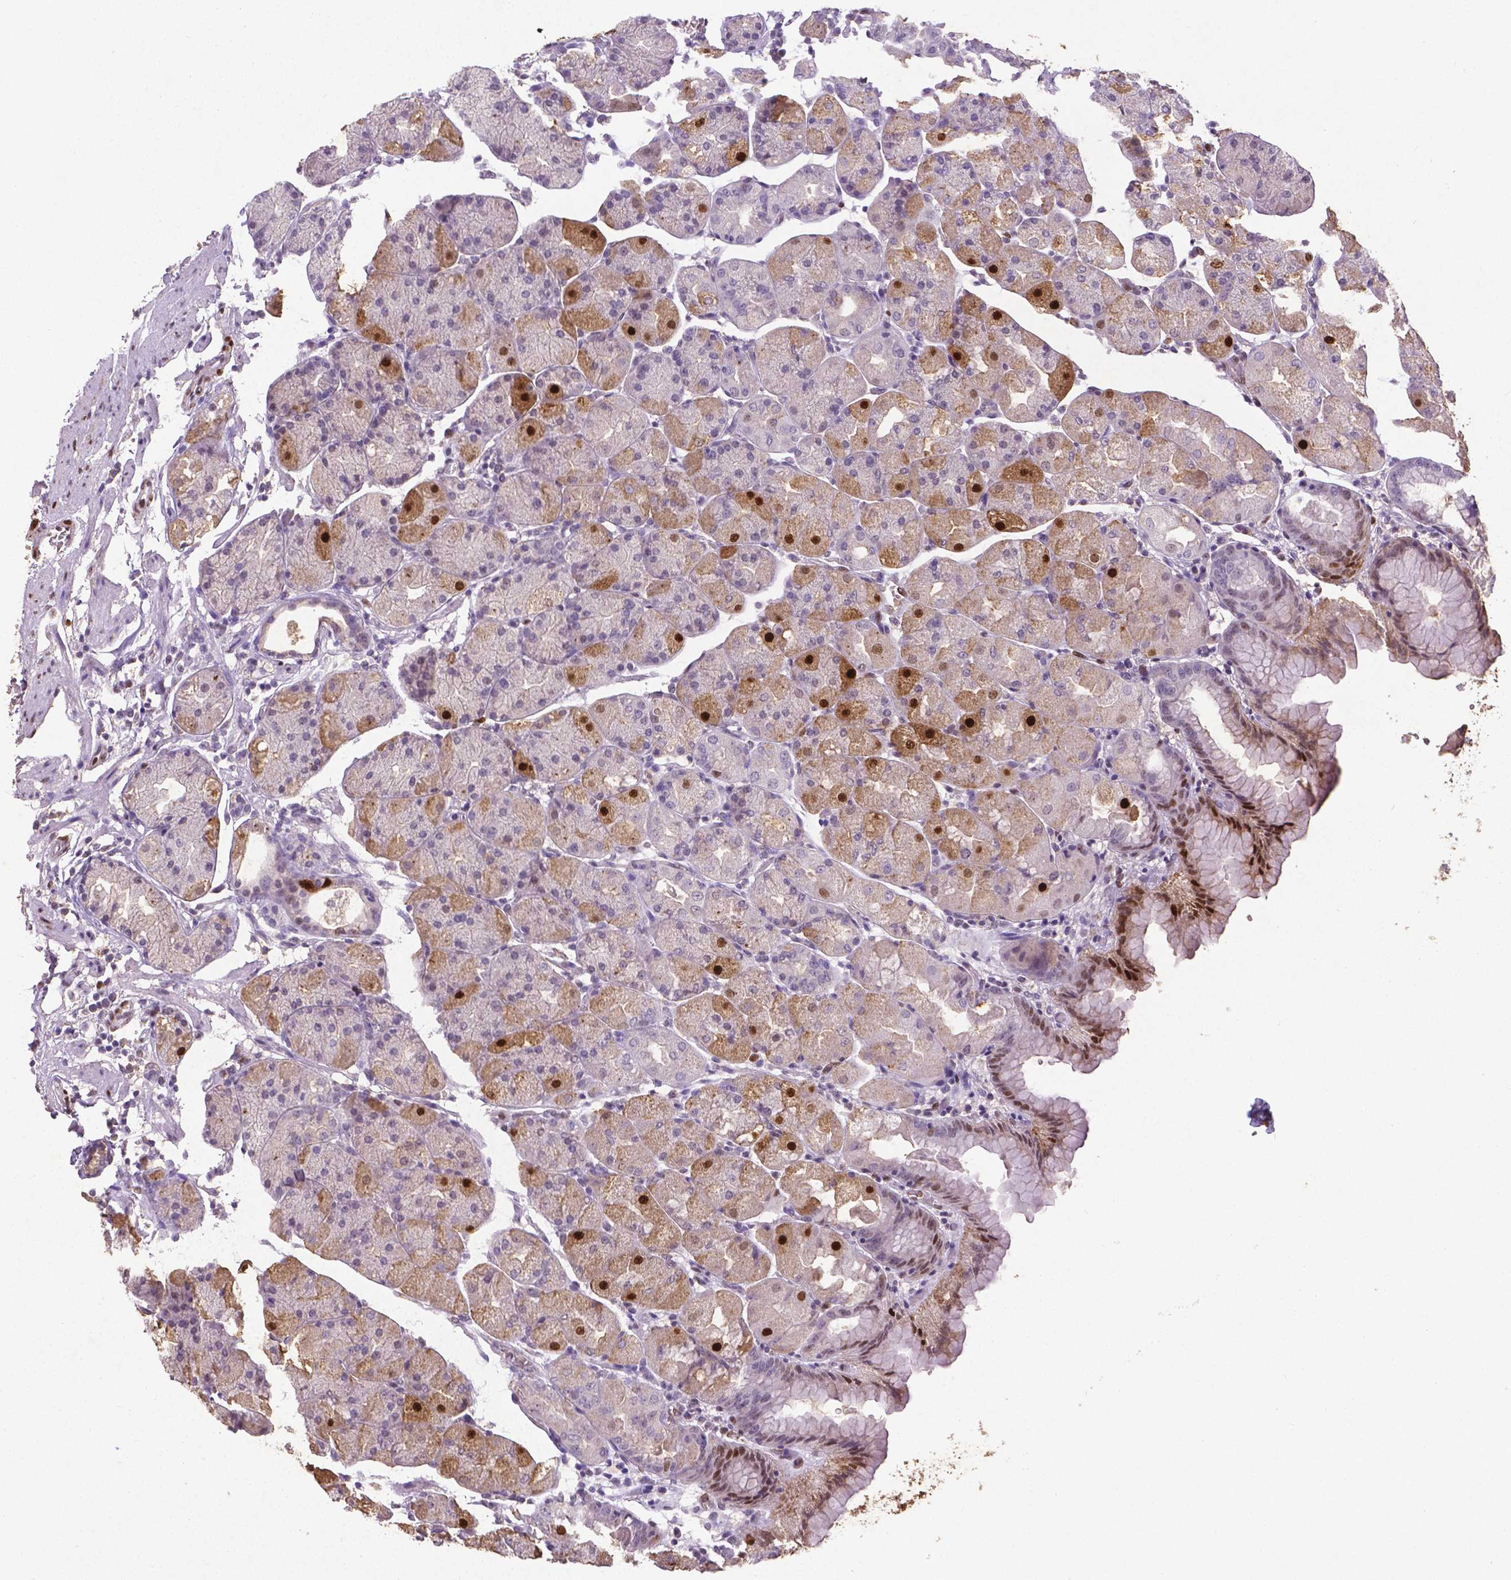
{"staining": {"intensity": "strong", "quantity": "25%-75%", "location": "cytoplasmic/membranous,nuclear"}, "tissue": "stomach", "cell_type": "Glandular cells", "image_type": "normal", "snomed": [{"axis": "morphology", "description": "Normal tissue, NOS"}, {"axis": "topography", "description": "Stomach, upper"}, {"axis": "topography", "description": "Stomach"}, {"axis": "topography", "description": "Stomach, lower"}], "caption": "Glandular cells demonstrate high levels of strong cytoplasmic/membranous,nuclear expression in approximately 25%-75% of cells in unremarkable human stomach. (IHC, brightfield microscopy, high magnification).", "gene": "CDKN1A", "patient": {"sex": "male", "age": 62}}